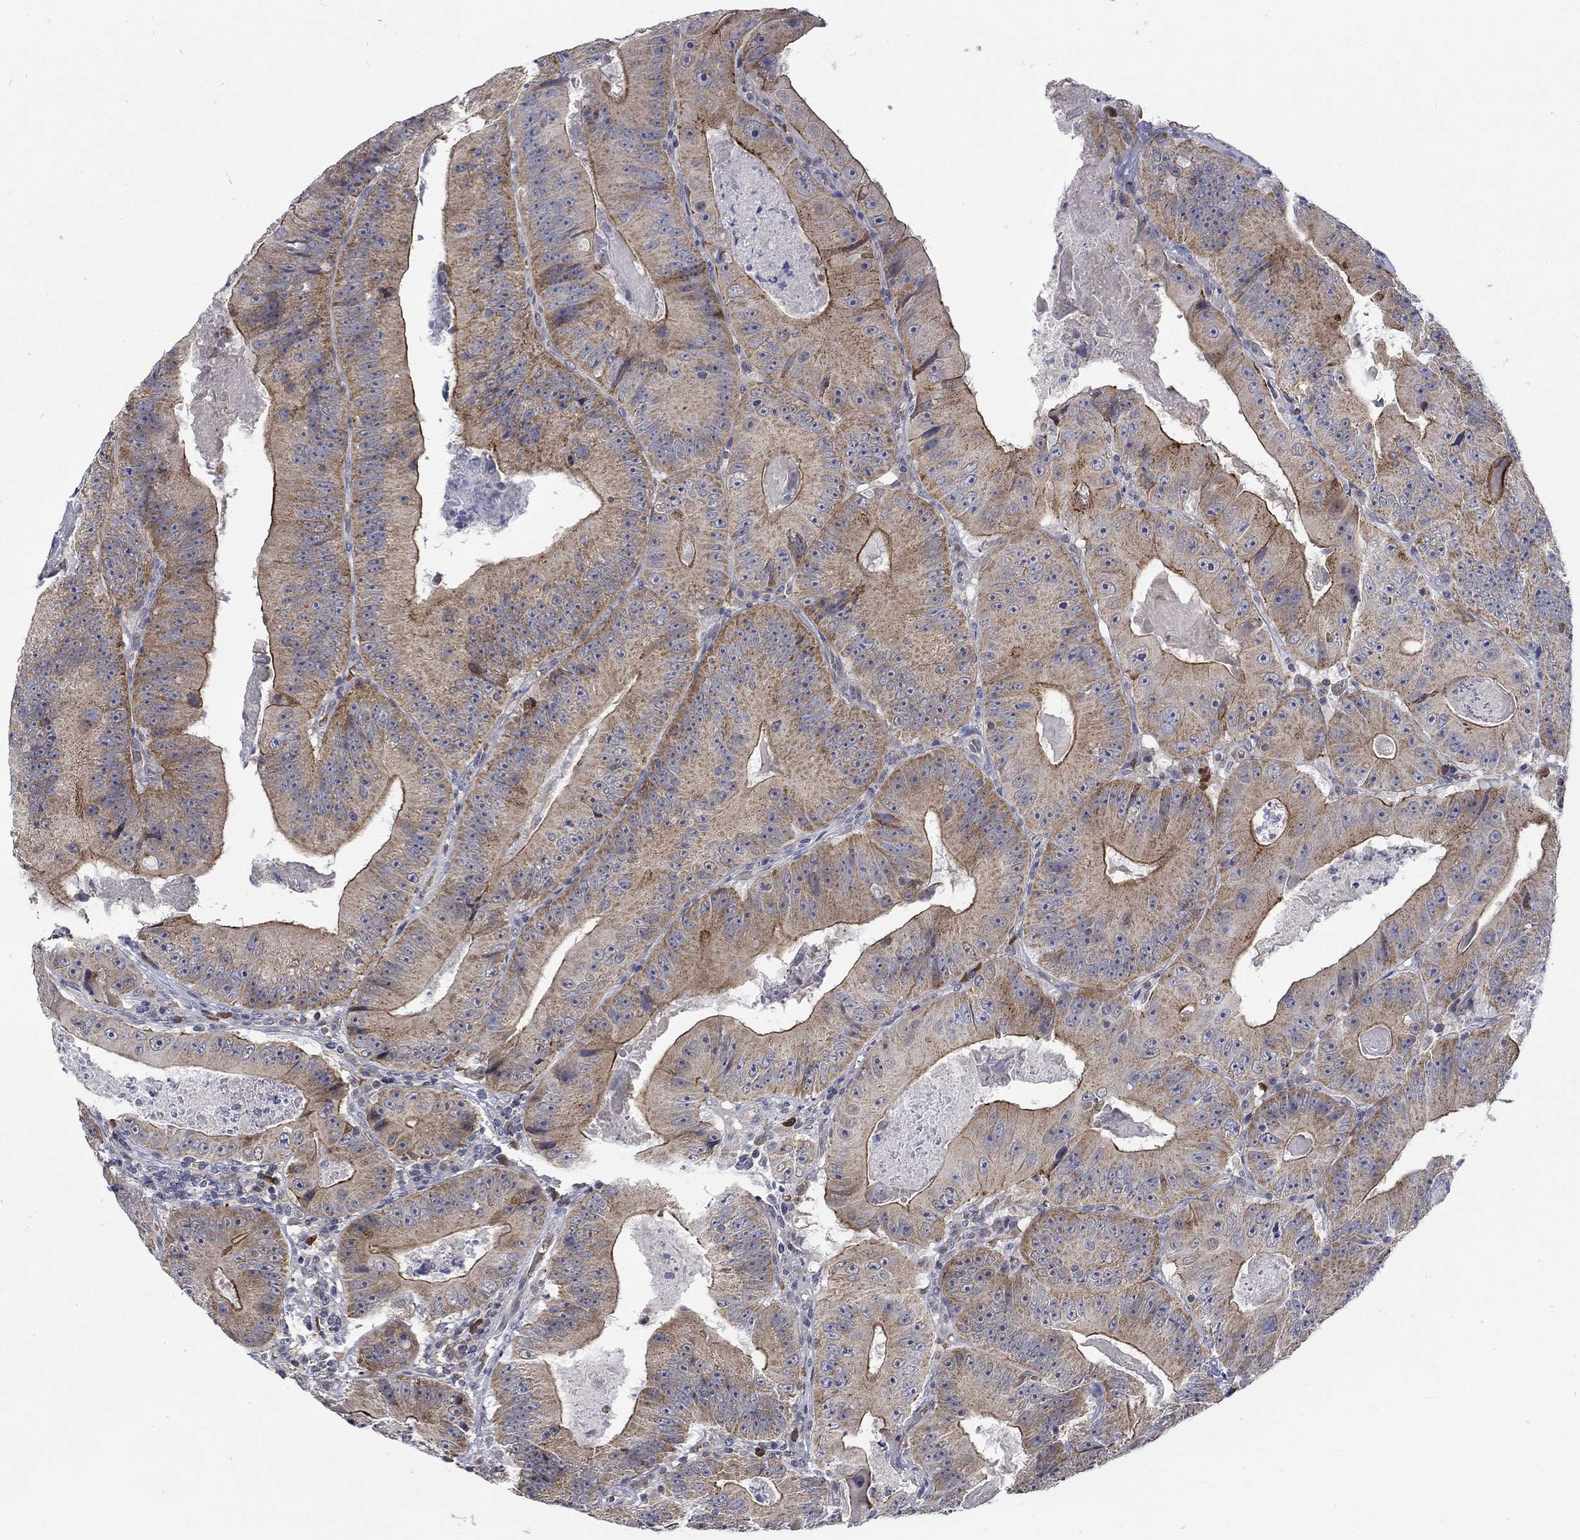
{"staining": {"intensity": "strong", "quantity": "25%-75%", "location": "cytoplasmic/membranous"}, "tissue": "colorectal cancer", "cell_type": "Tumor cells", "image_type": "cancer", "snomed": [{"axis": "morphology", "description": "Adenocarcinoma, NOS"}, {"axis": "topography", "description": "Colon"}], "caption": "Immunohistochemistry photomicrograph of neoplastic tissue: human colorectal cancer stained using immunohistochemistry exhibits high levels of strong protein expression localized specifically in the cytoplasmic/membranous of tumor cells, appearing as a cytoplasmic/membranous brown color.", "gene": "WASF1", "patient": {"sex": "female", "age": 86}}